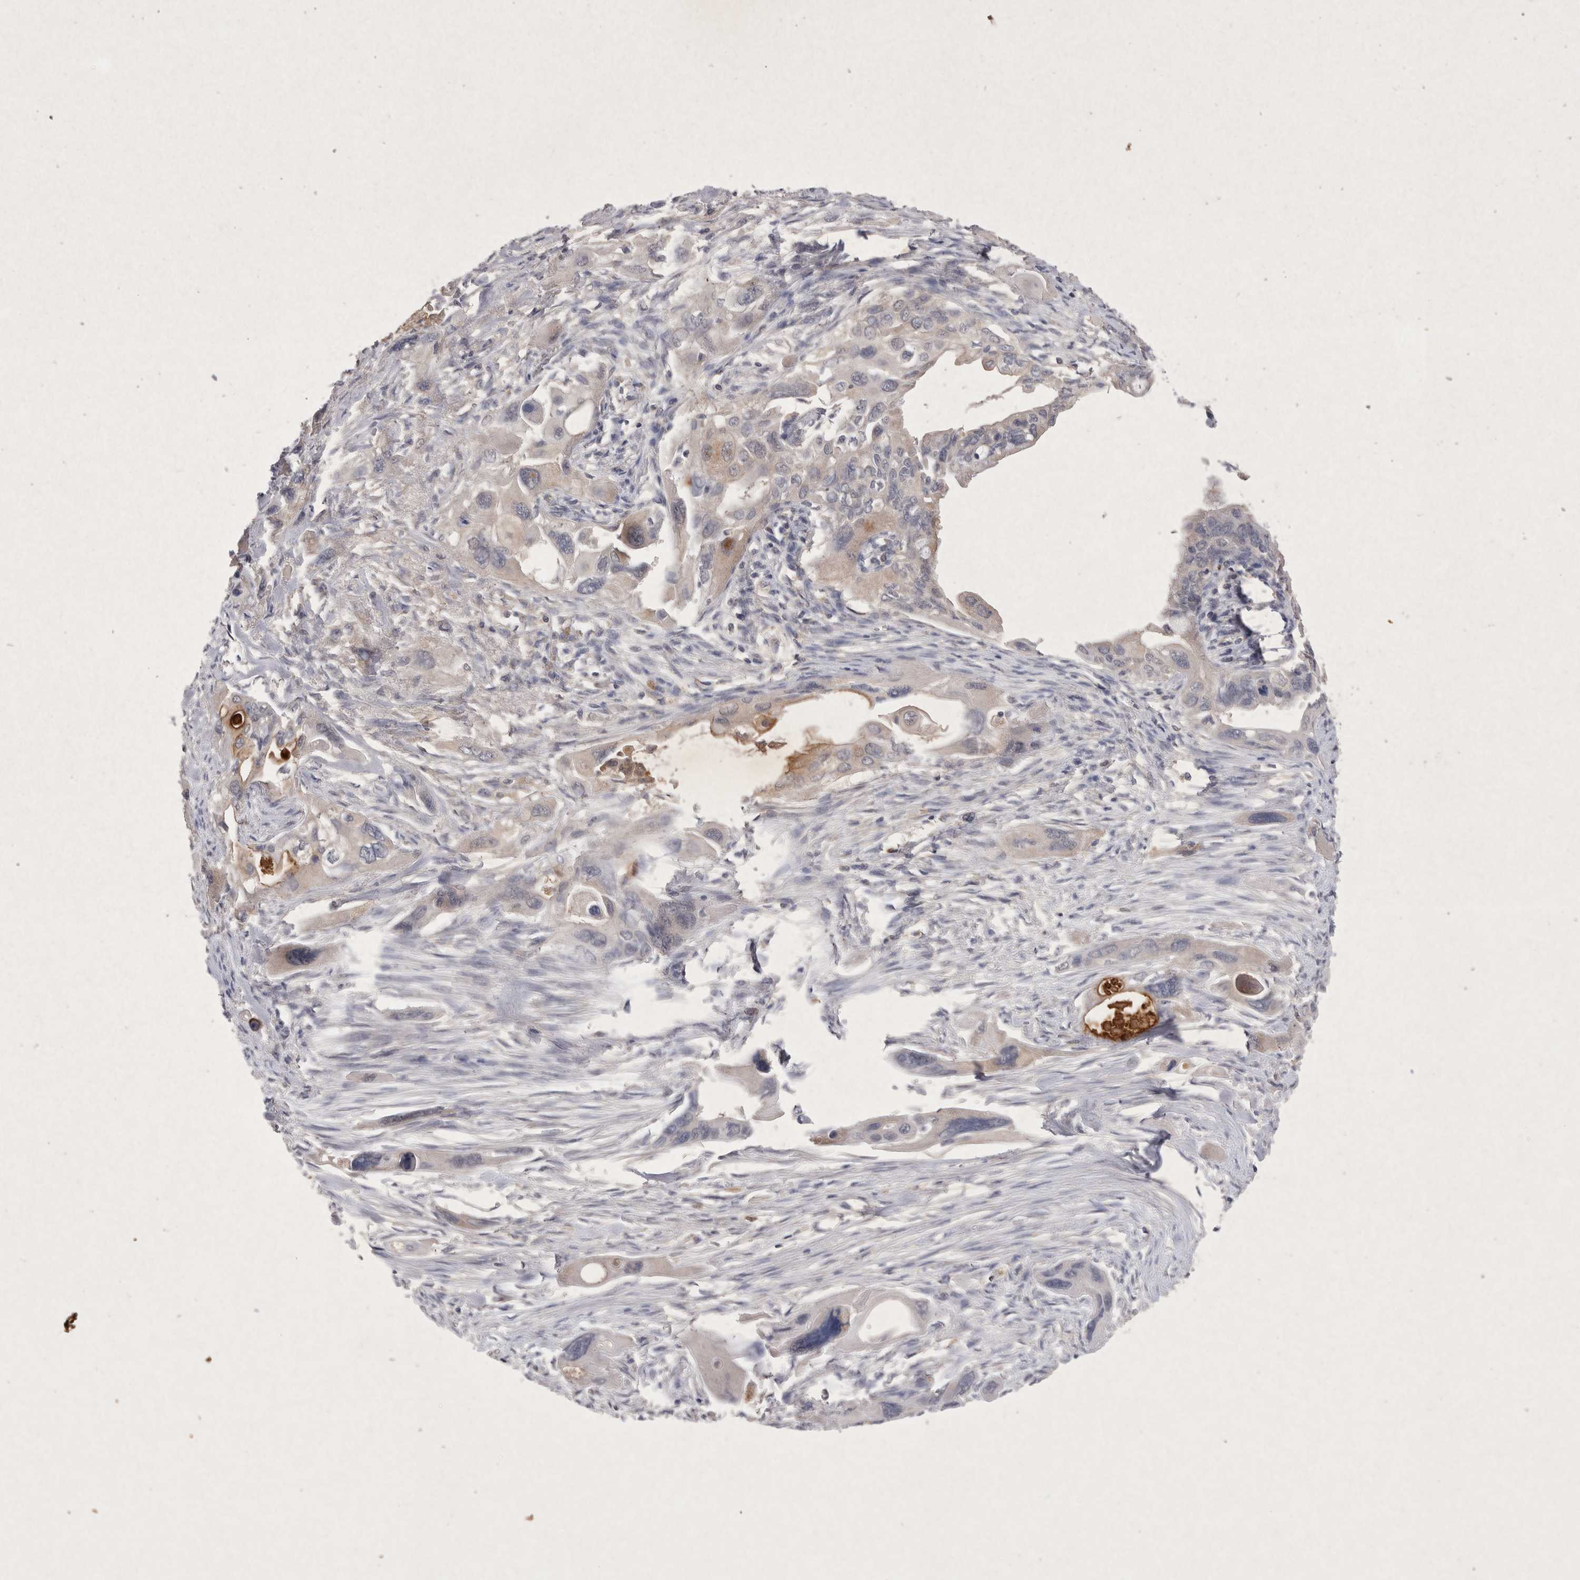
{"staining": {"intensity": "negative", "quantity": "none", "location": "none"}, "tissue": "pancreatic cancer", "cell_type": "Tumor cells", "image_type": "cancer", "snomed": [{"axis": "morphology", "description": "Adenocarcinoma, NOS"}, {"axis": "topography", "description": "Pancreas"}], "caption": "A photomicrograph of pancreatic cancer stained for a protein reveals no brown staining in tumor cells.", "gene": "RASSF3", "patient": {"sex": "male", "age": 73}}